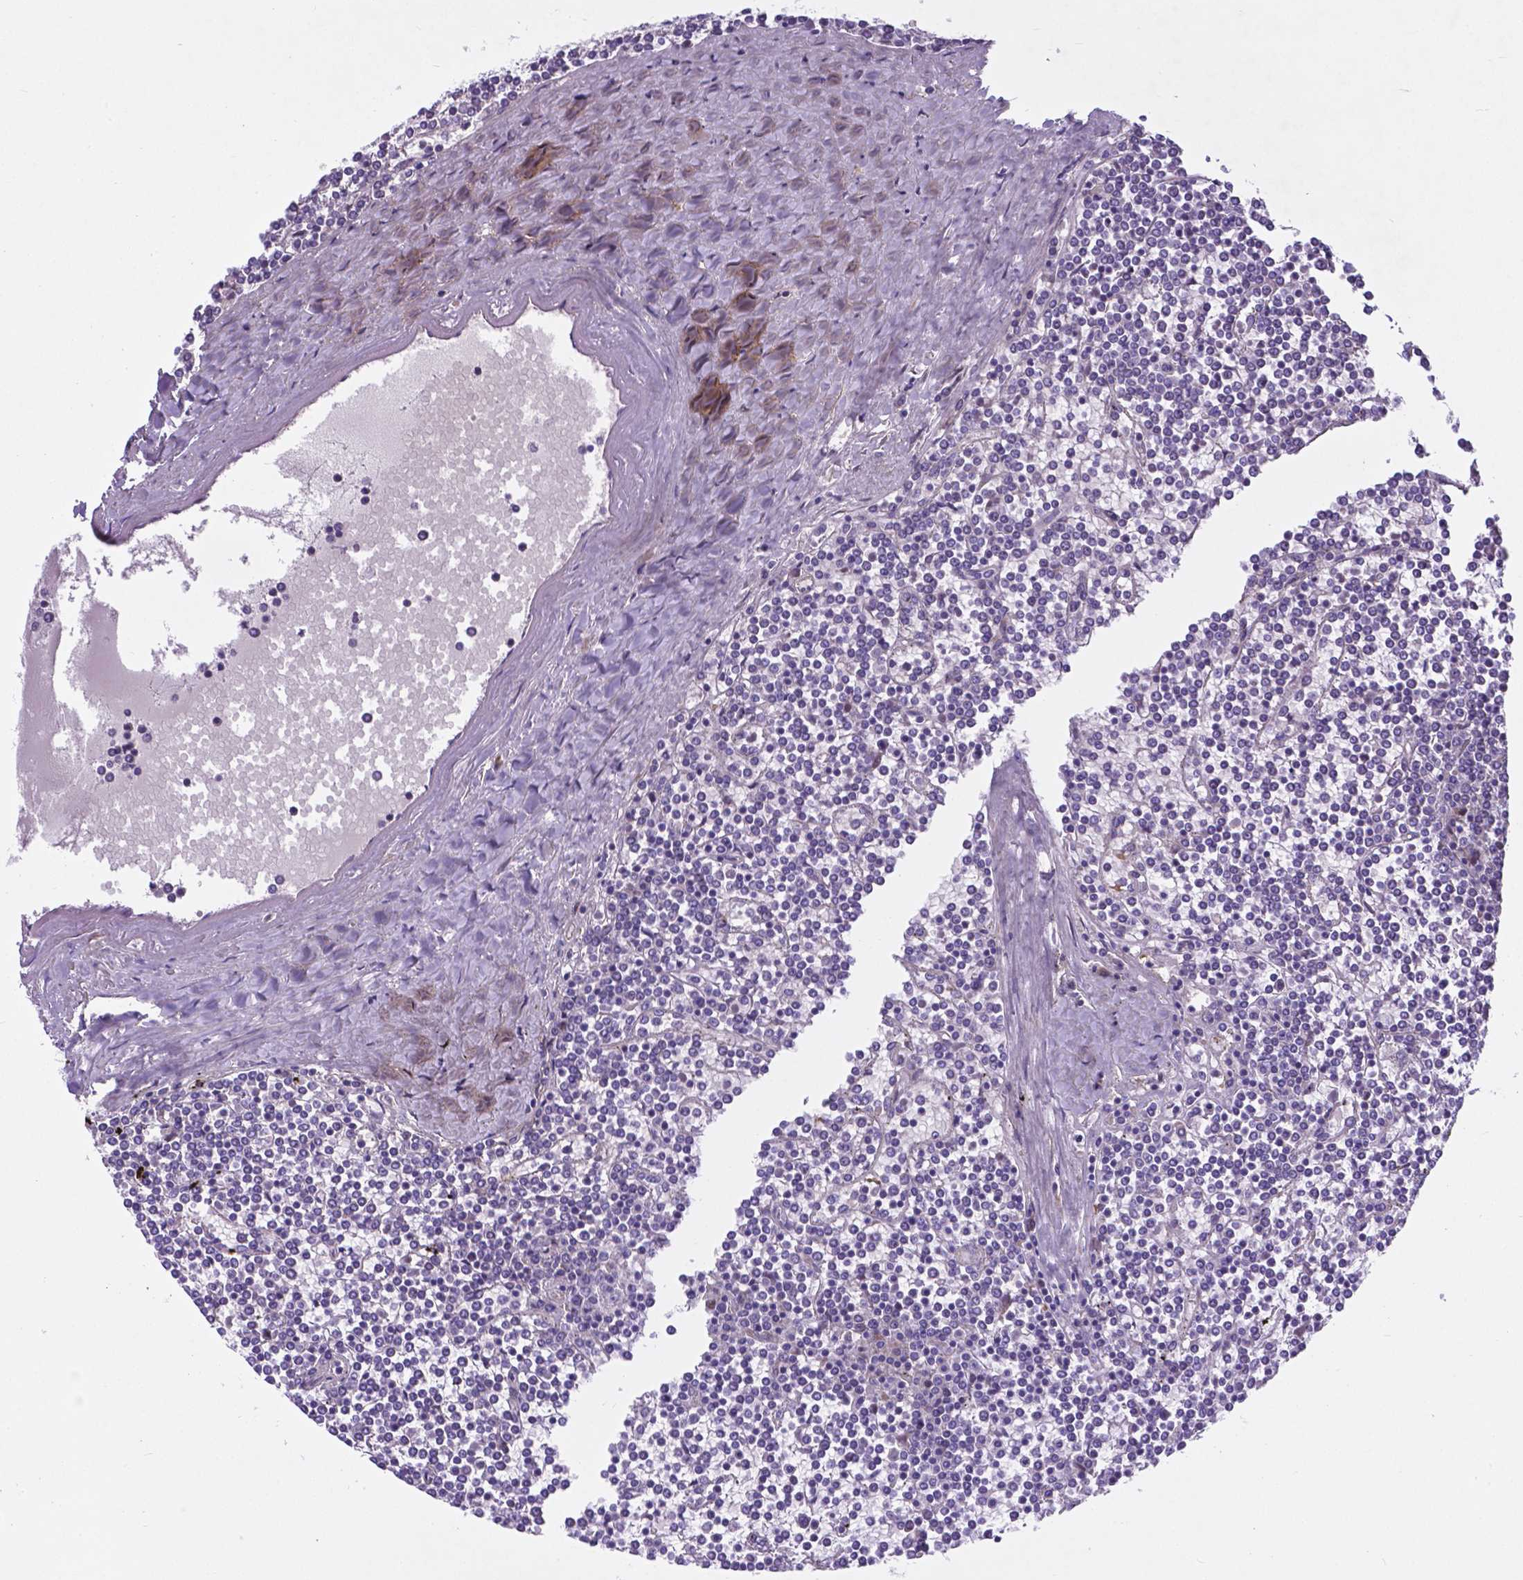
{"staining": {"intensity": "negative", "quantity": "none", "location": "none"}, "tissue": "lymphoma", "cell_type": "Tumor cells", "image_type": "cancer", "snomed": [{"axis": "morphology", "description": "Malignant lymphoma, non-Hodgkin's type, Low grade"}, {"axis": "topography", "description": "Spleen"}], "caption": "This is a photomicrograph of immunohistochemistry staining of malignant lymphoma, non-Hodgkin's type (low-grade), which shows no positivity in tumor cells.", "gene": "PFKFB4", "patient": {"sex": "female", "age": 19}}